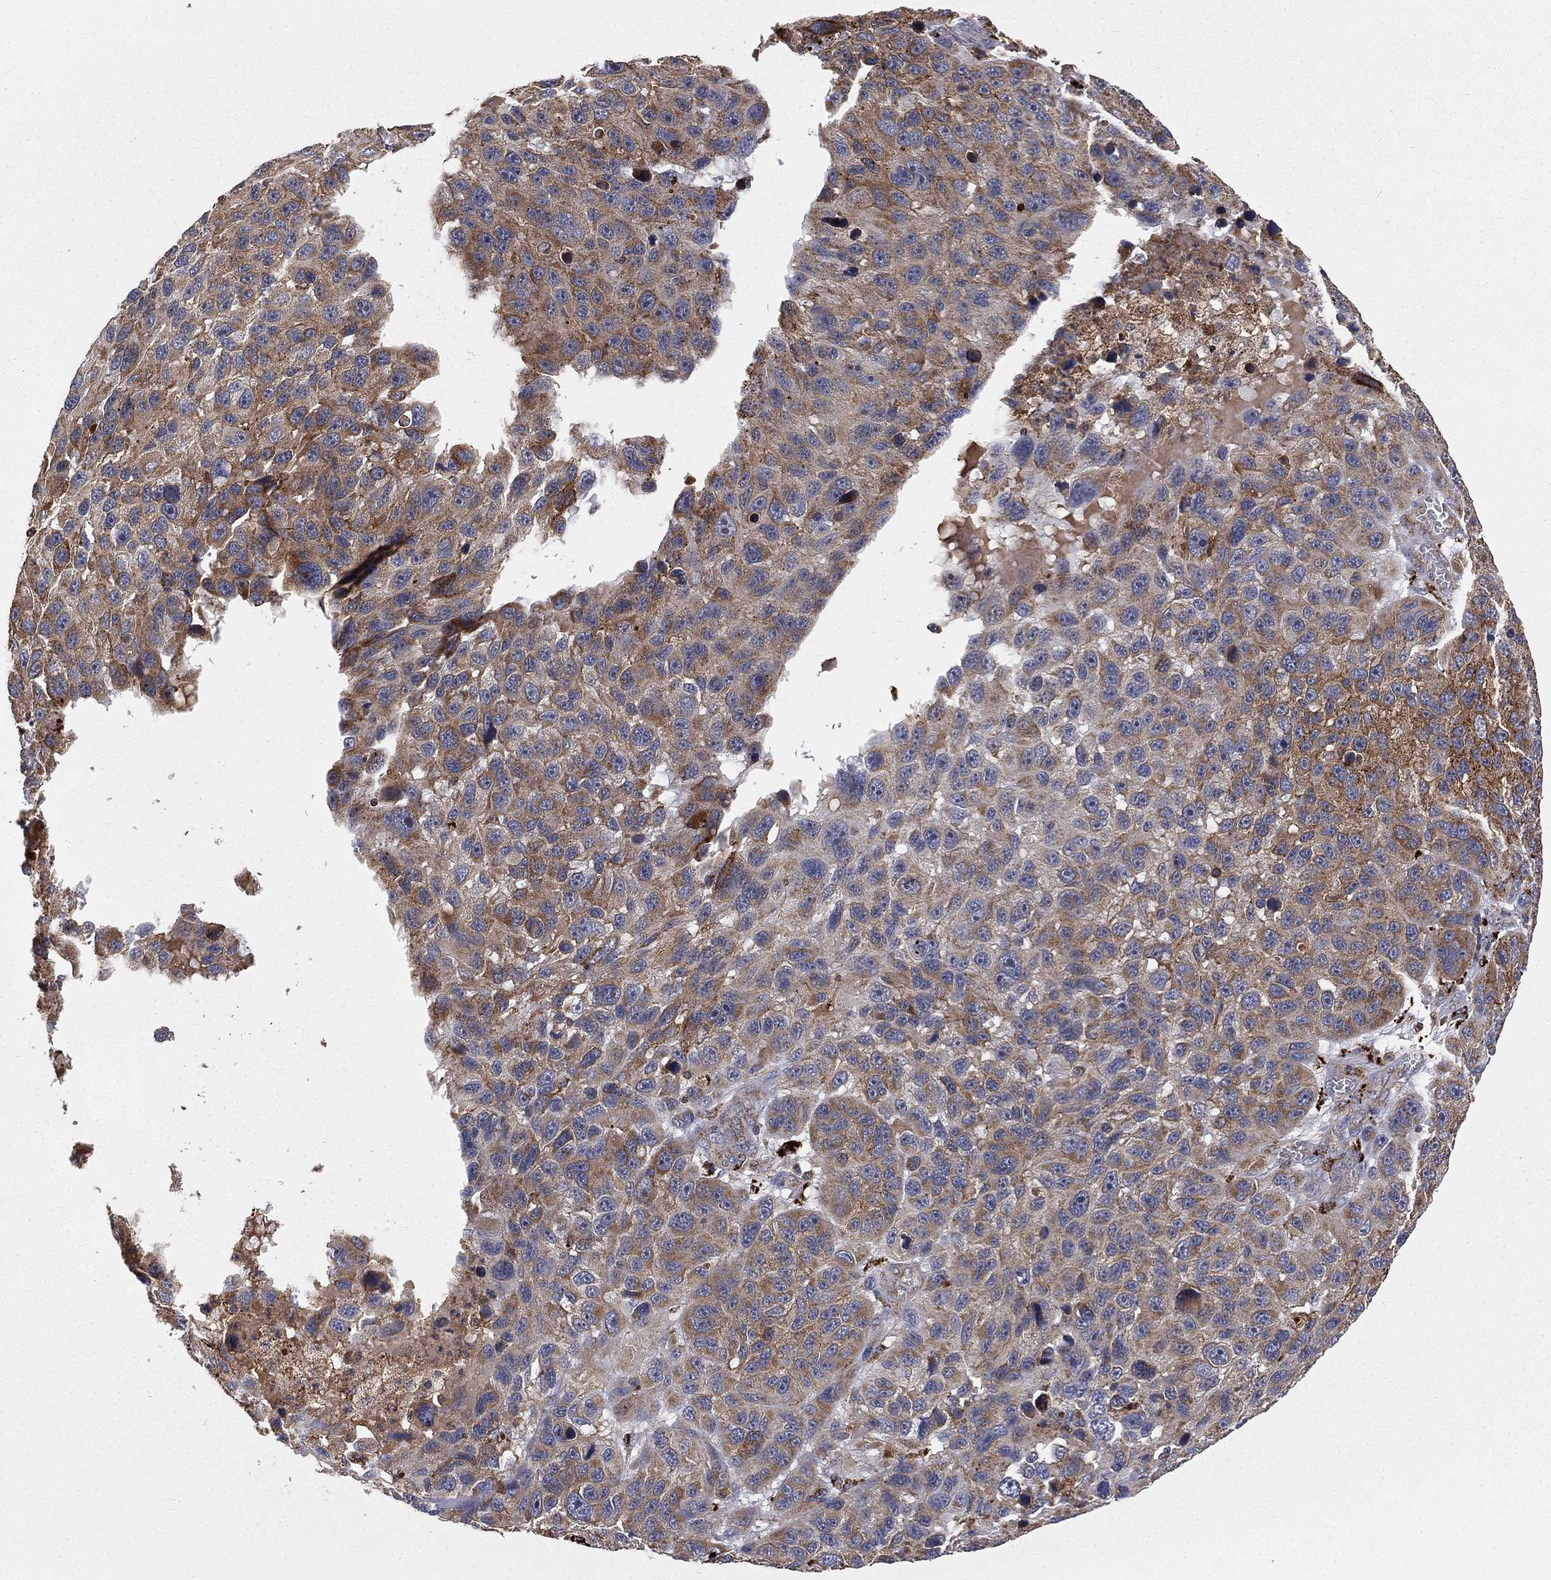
{"staining": {"intensity": "strong", "quantity": "25%-75%", "location": "cytoplasmic/membranous"}, "tissue": "melanoma", "cell_type": "Tumor cells", "image_type": "cancer", "snomed": [{"axis": "morphology", "description": "Malignant melanoma, NOS"}, {"axis": "topography", "description": "Skin"}], "caption": "Melanoma stained with a brown dye exhibits strong cytoplasmic/membranous positive positivity in about 25%-75% of tumor cells.", "gene": "RIN3", "patient": {"sex": "male", "age": 53}}